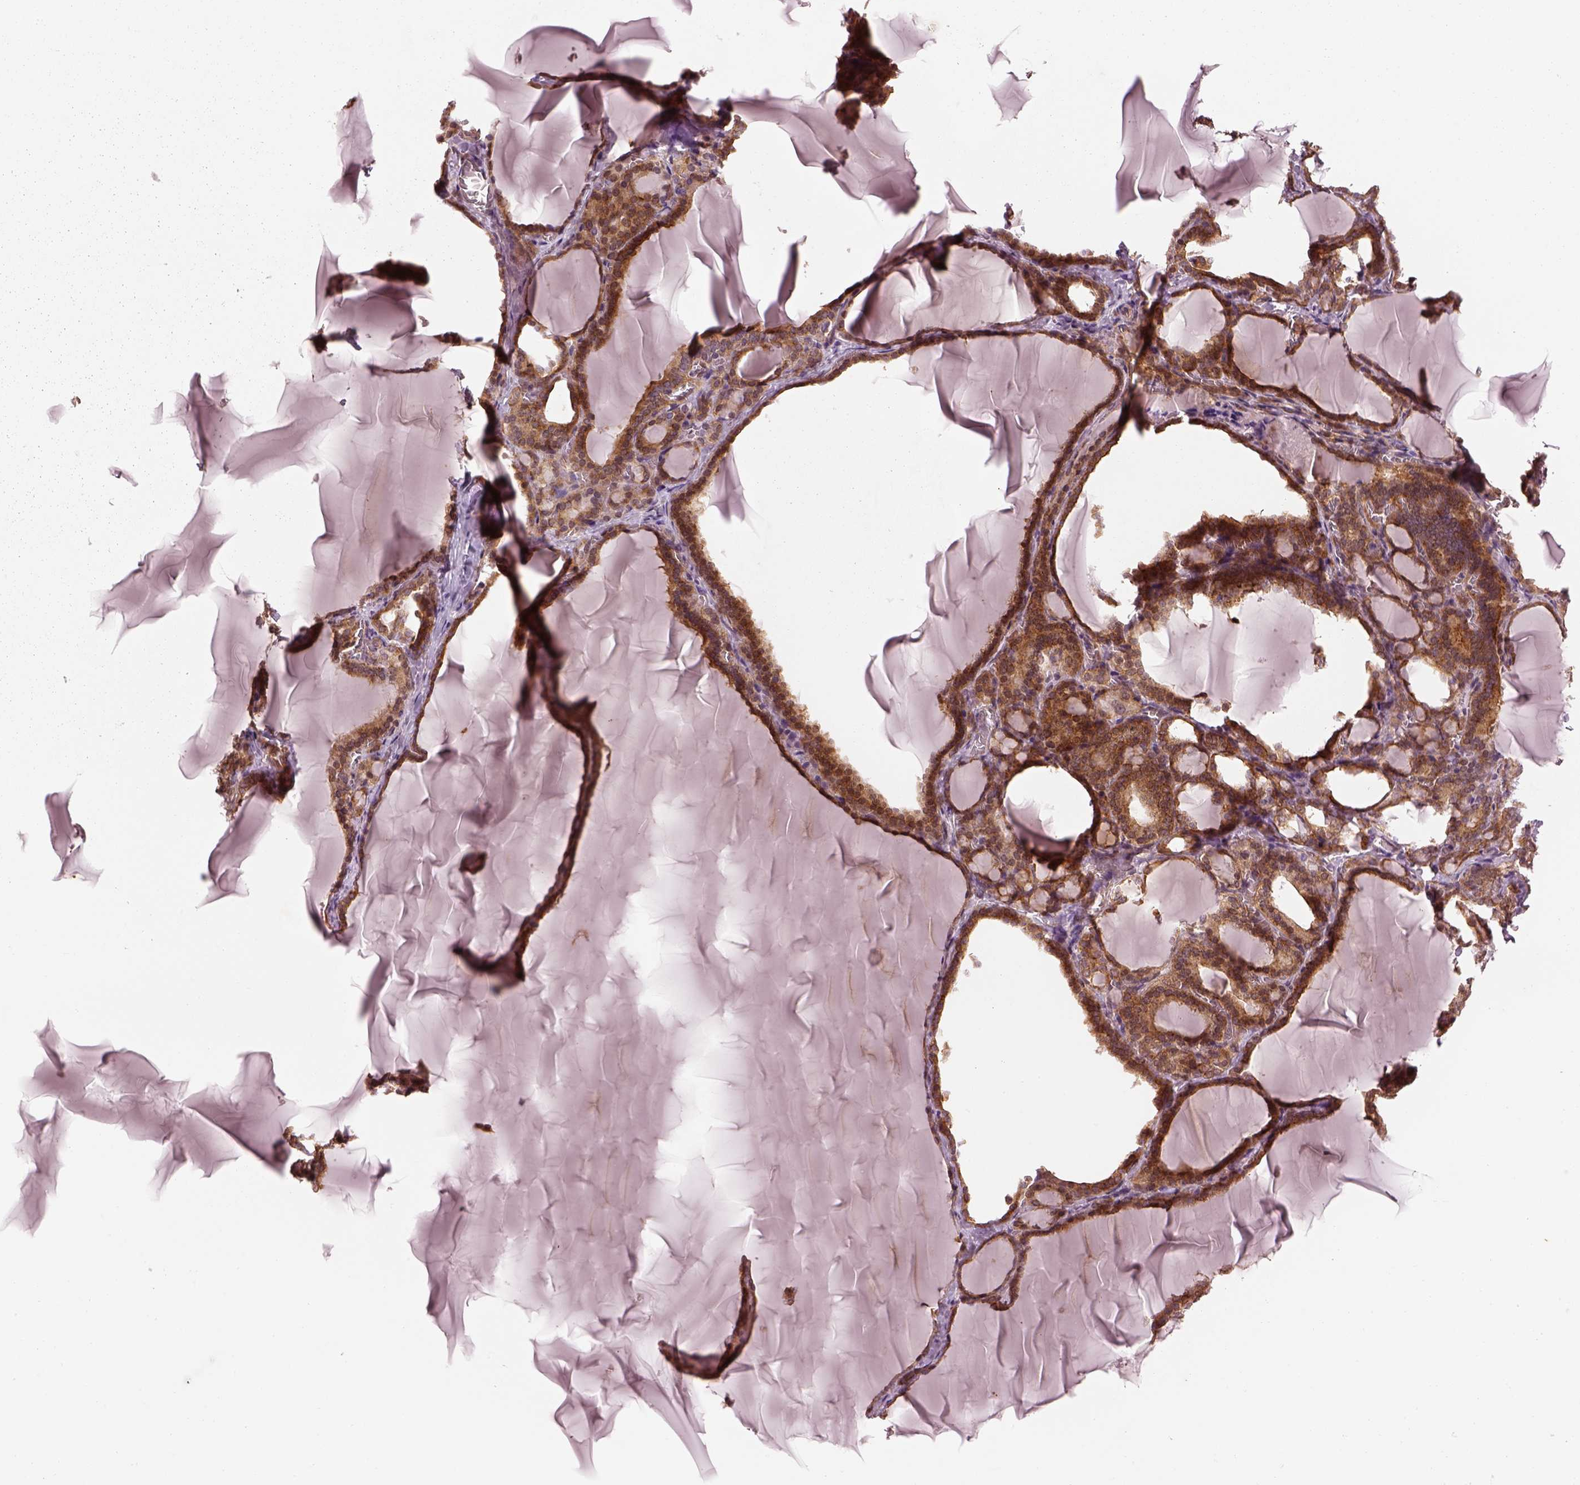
{"staining": {"intensity": "strong", "quantity": ">75%", "location": "cytoplasmic/membranous"}, "tissue": "thyroid gland", "cell_type": "Glandular cells", "image_type": "normal", "snomed": [{"axis": "morphology", "description": "Normal tissue, NOS"}, {"axis": "morphology", "description": "Hyperplasia, NOS"}, {"axis": "topography", "description": "Thyroid gland"}], "caption": "Immunohistochemistry (IHC) (DAB) staining of normal thyroid gland shows strong cytoplasmic/membranous protein expression in approximately >75% of glandular cells.", "gene": "LSM14A", "patient": {"sex": "female", "age": 27}}